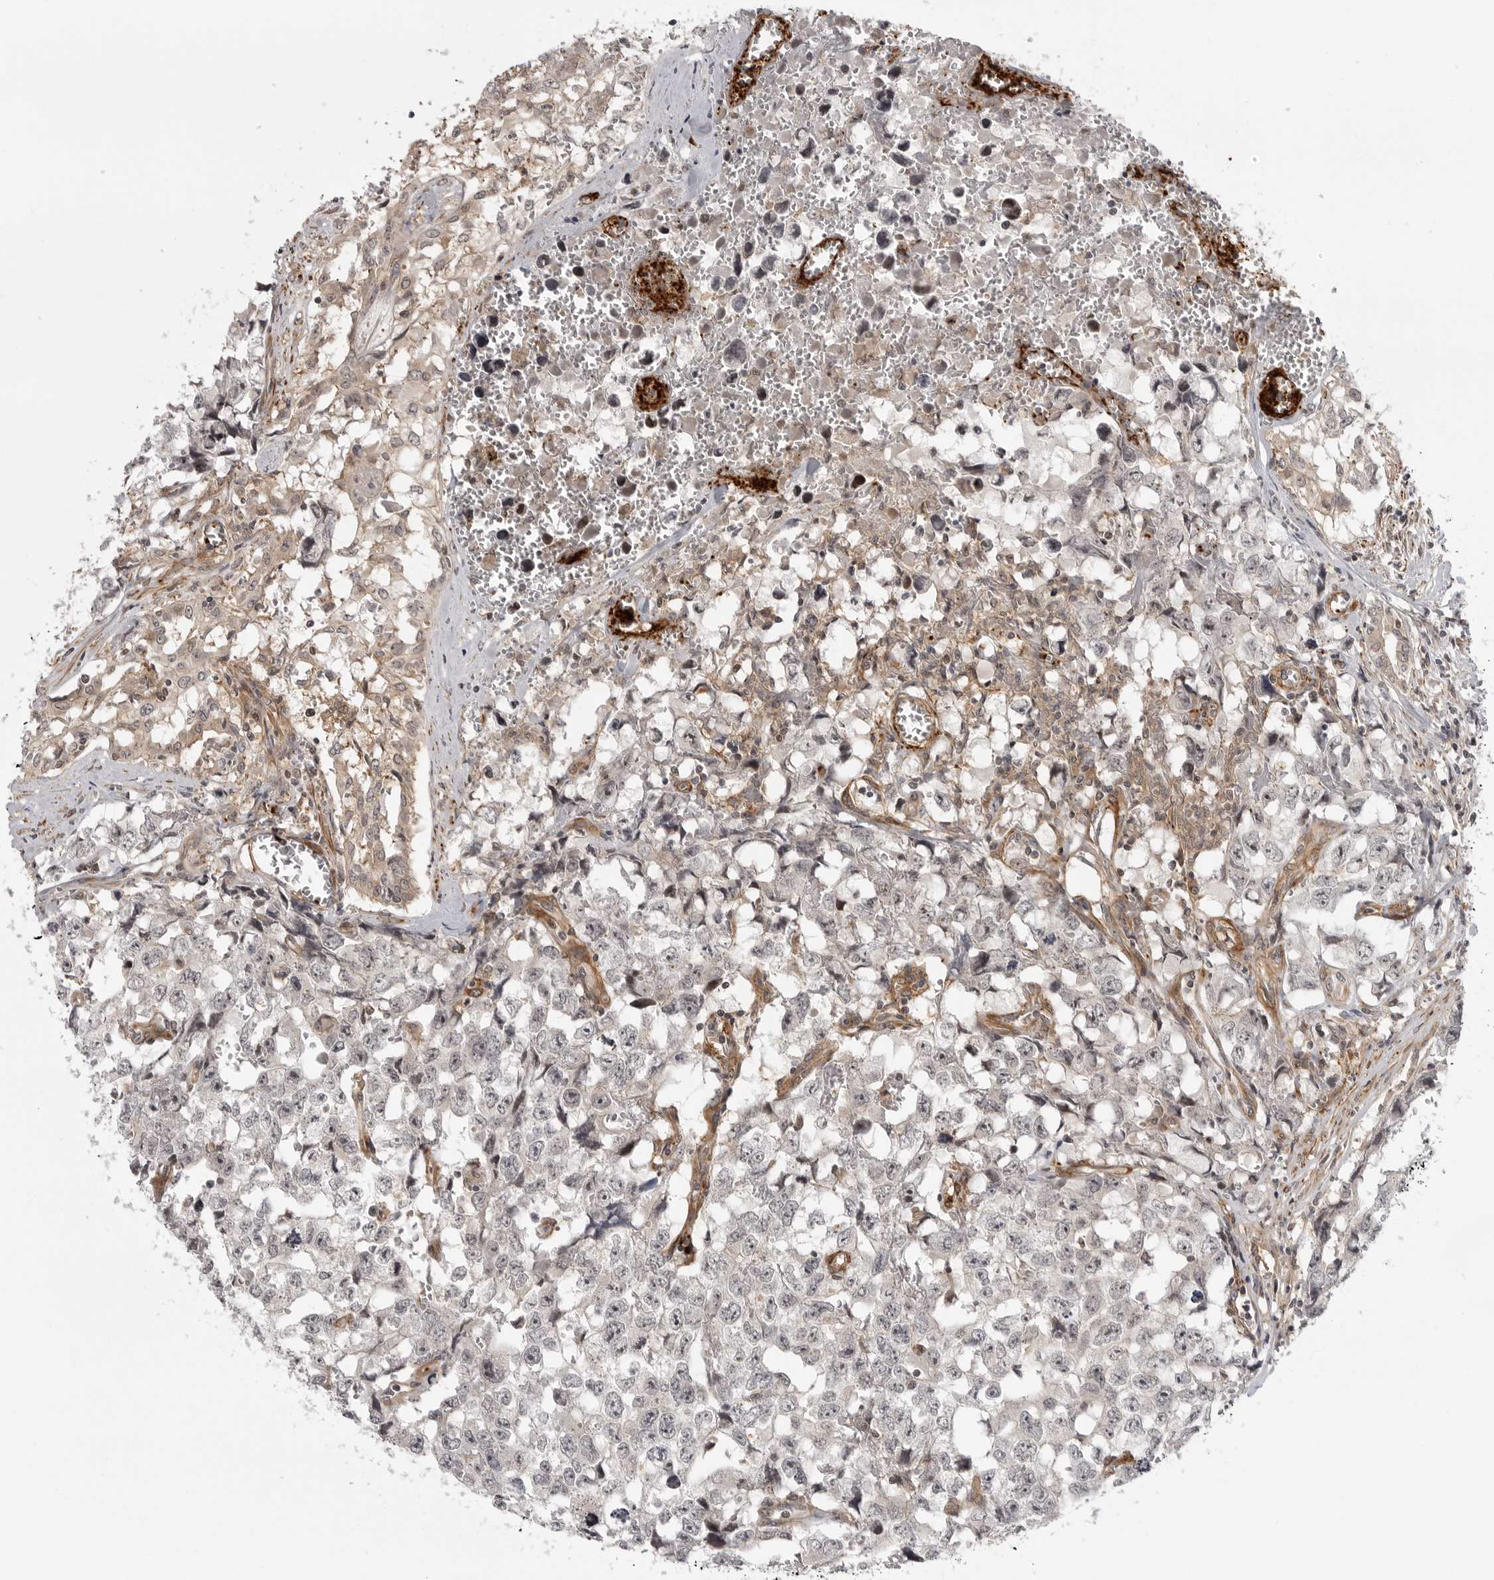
{"staining": {"intensity": "weak", "quantity": ">75%", "location": "nuclear"}, "tissue": "testis cancer", "cell_type": "Tumor cells", "image_type": "cancer", "snomed": [{"axis": "morphology", "description": "Carcinoma, Embryonal, NOS"}, {"axis": "topography", "description": "Testis"}], "caption": "DAB immunohistochemical staining of testis embryonal carcinoma displays weak nuclear protein staining in about >75% of tumor cells.", "gene": "TUT4", "patient": {"sex": "male", "age": 31}}